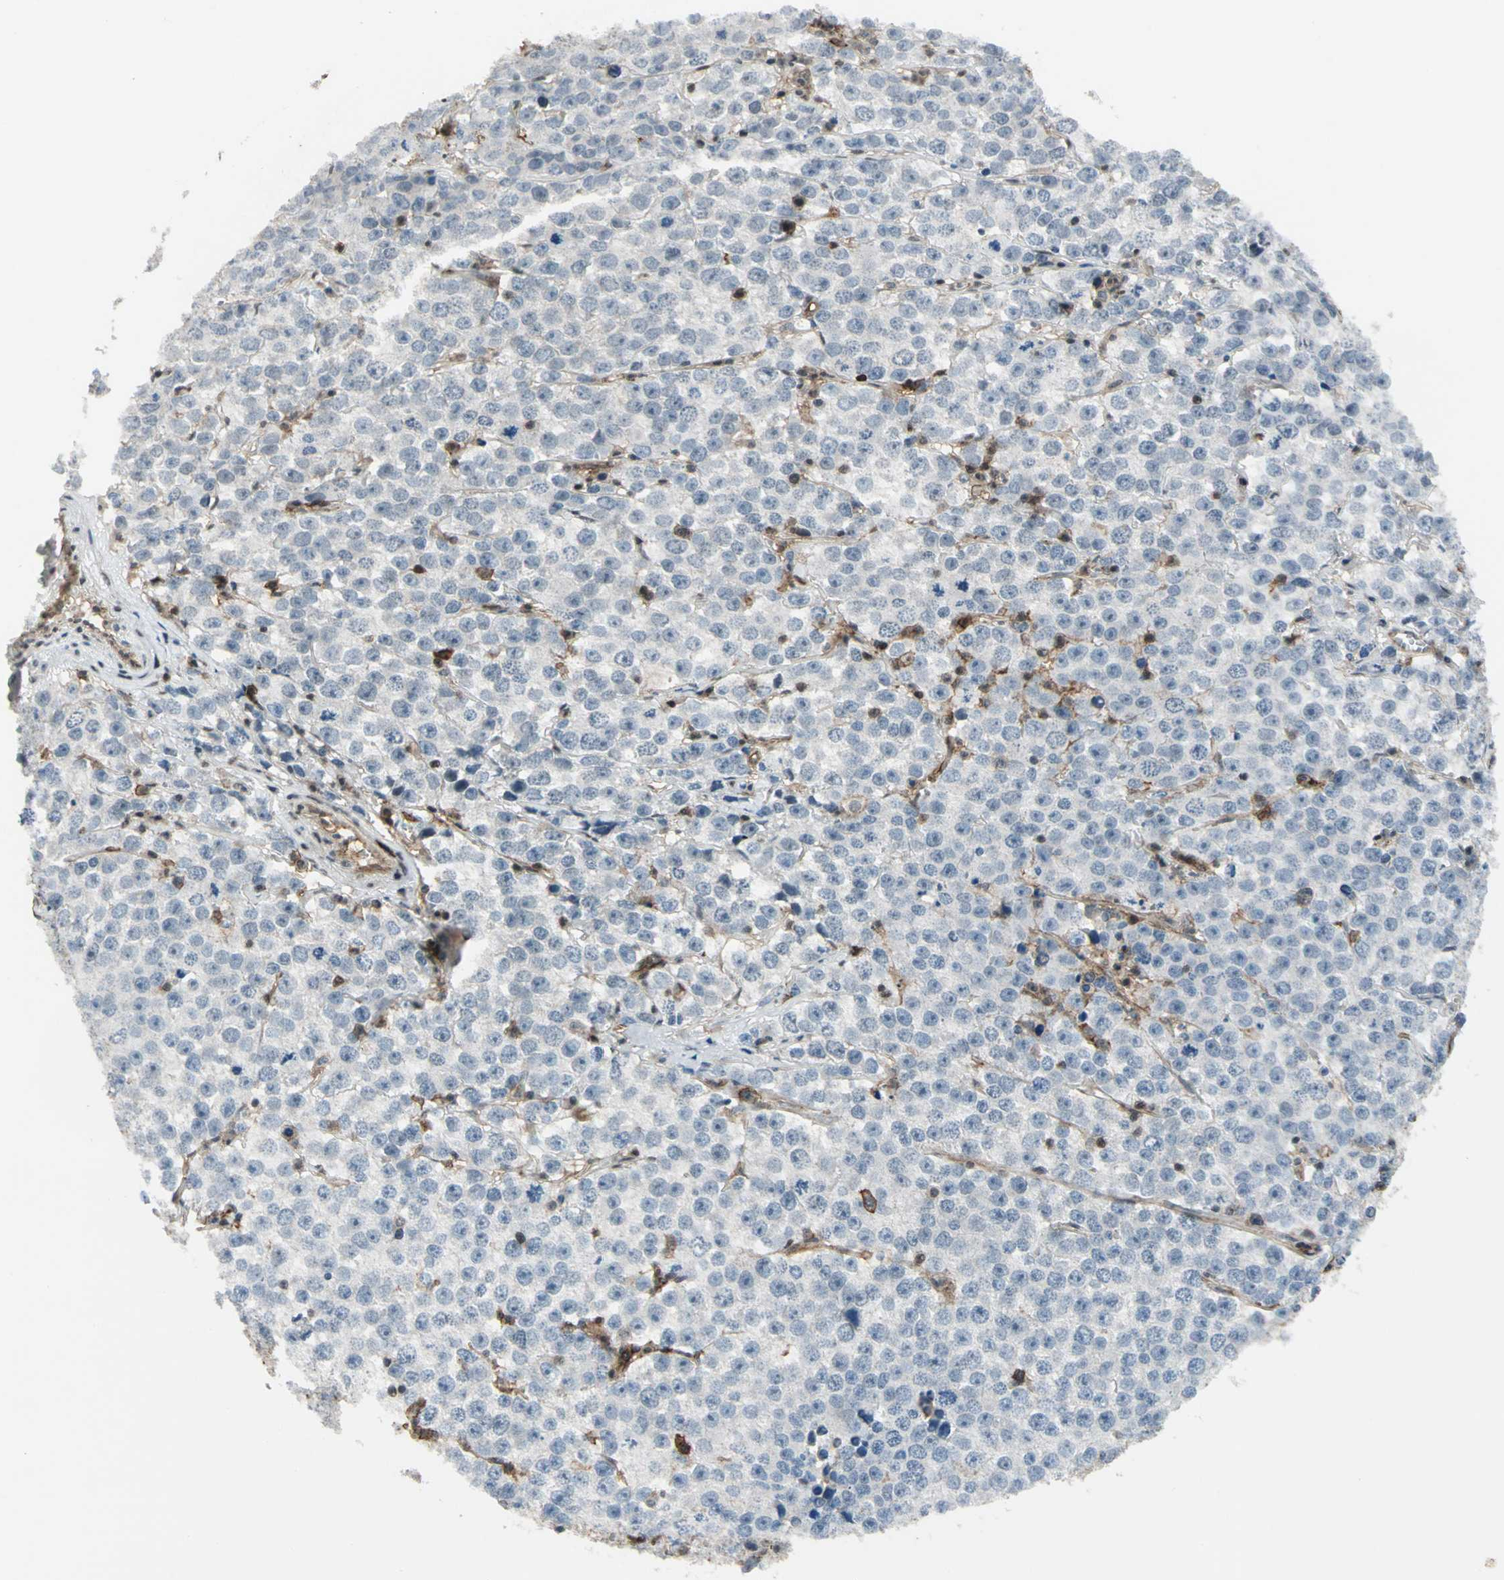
{"staining": {"intensity": "negative", "quantity": "none", "location": "none"}, "tissue": "testis cancer", "cell_type": "Tumor cells", "image_type": "cancer", "snomed": [{"axis": "morphology", "description": "Seminoma, NOS"}, {"axis": "morphology", "description": "Carcinoma, Embryonal, NOS"}, {"axis": "topography", "description": "Testis"}], "caption": "High power microscopy photomicrograph of an immunohistochemistry (IHC) micrograph of testis cancer (embryonal carcinoma), revealing no significant staining in tumor cells. (DAB immunohistochemistry (IHC), high magnification).", "gene": "NR2C2", "patient": {"sex": "male", "age": 52}}